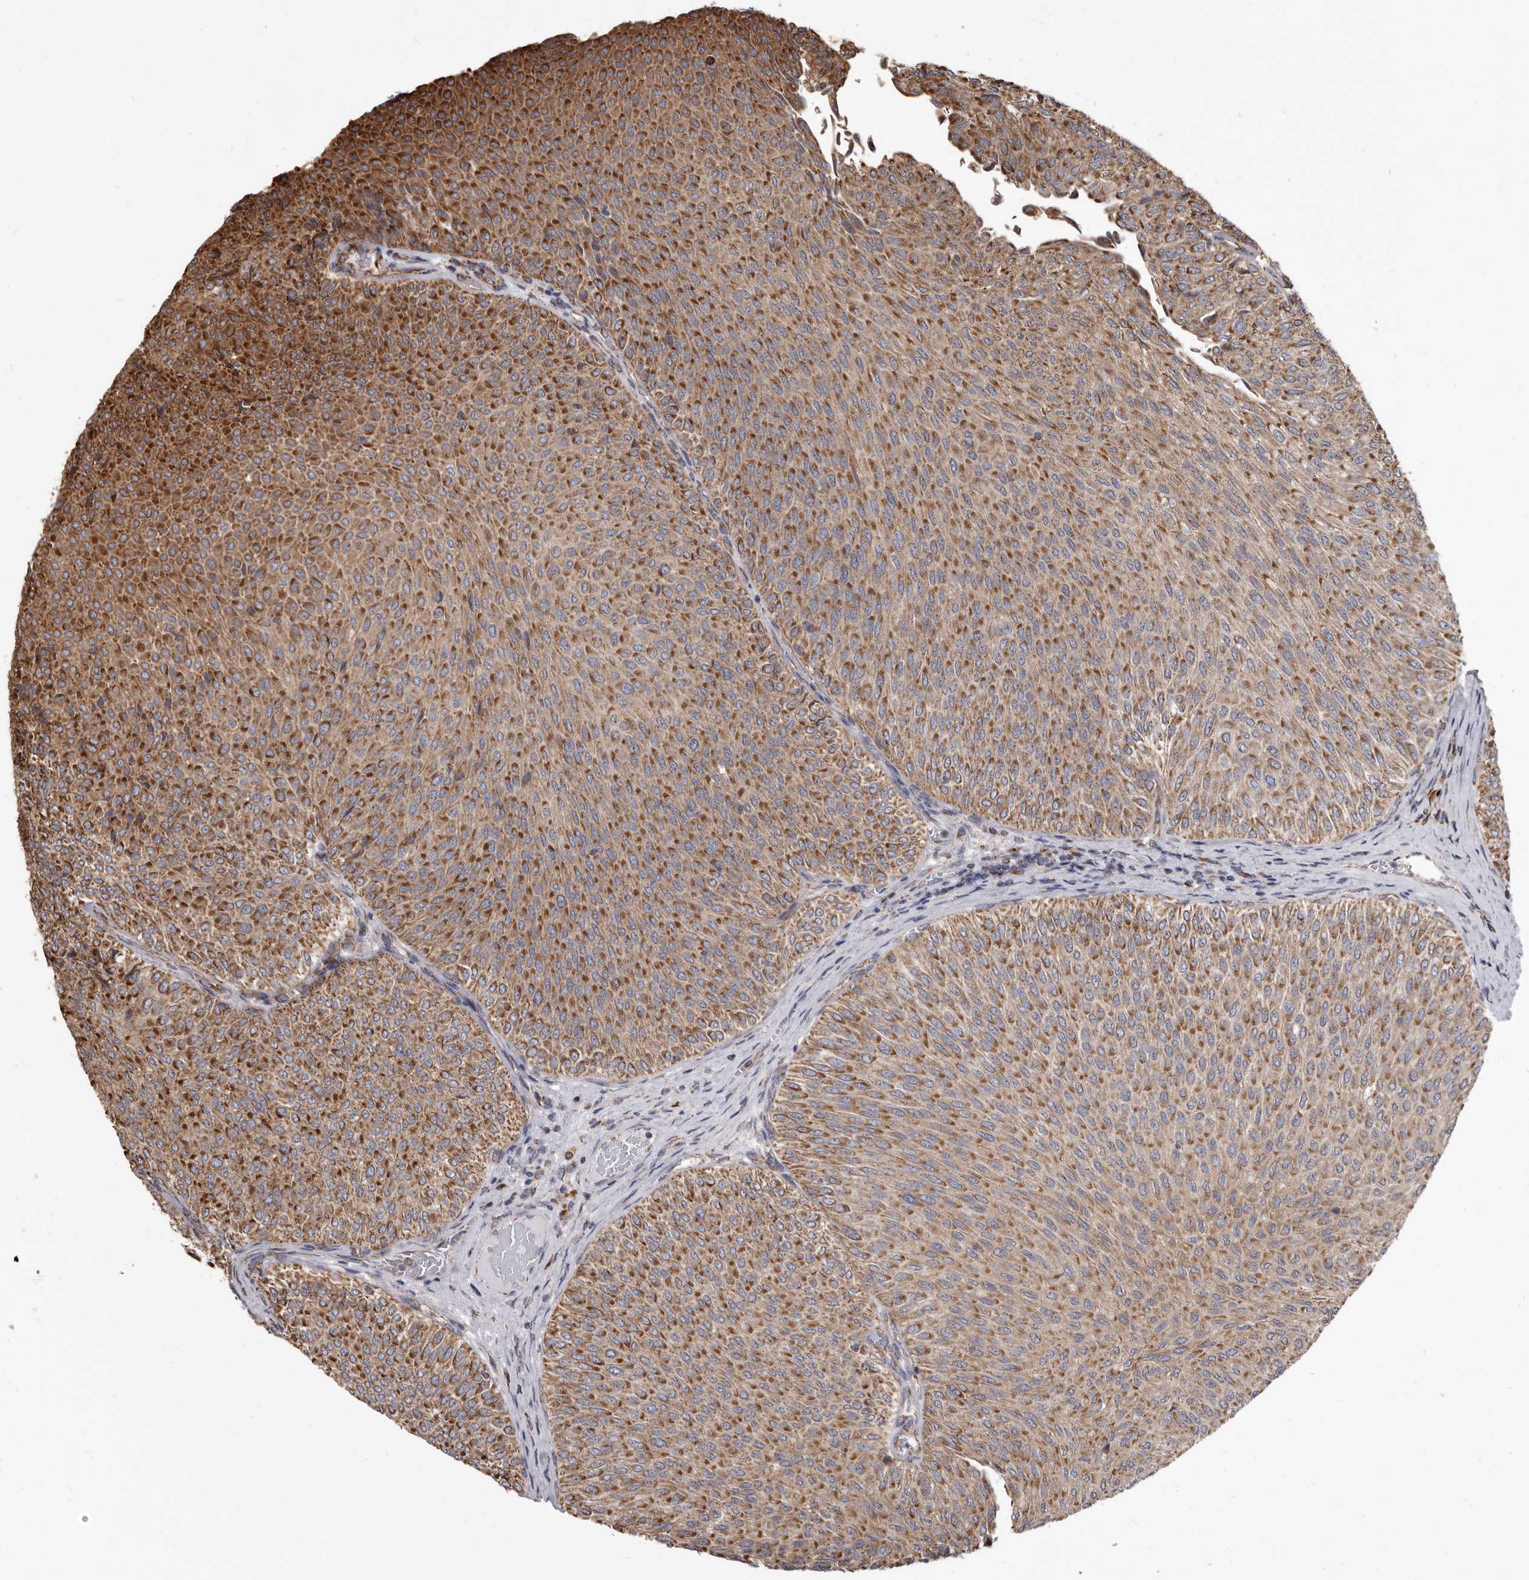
{"staining": {"intensity": "moderate", "quantity": ">75%", "location": "cytoplasmic/membranous"}, "tissue": "urothelial cancer", "cell_type": "Tumor cells", "image_type": "cancer", "snomed": [{"axis": "morphology", "description": "Urothelial carcinoma, Low grade"}, {"axis": "topography", "description": "Urinary bladder"}], "caption": "Moderate cytoplasmic/membranous protein positivity is seen in approximately >75% of tumor cells in urothelial carcinoma (low-grade).", "gene": "CDK5RAP3", "patient": {"sex": "male", "age": 78}}